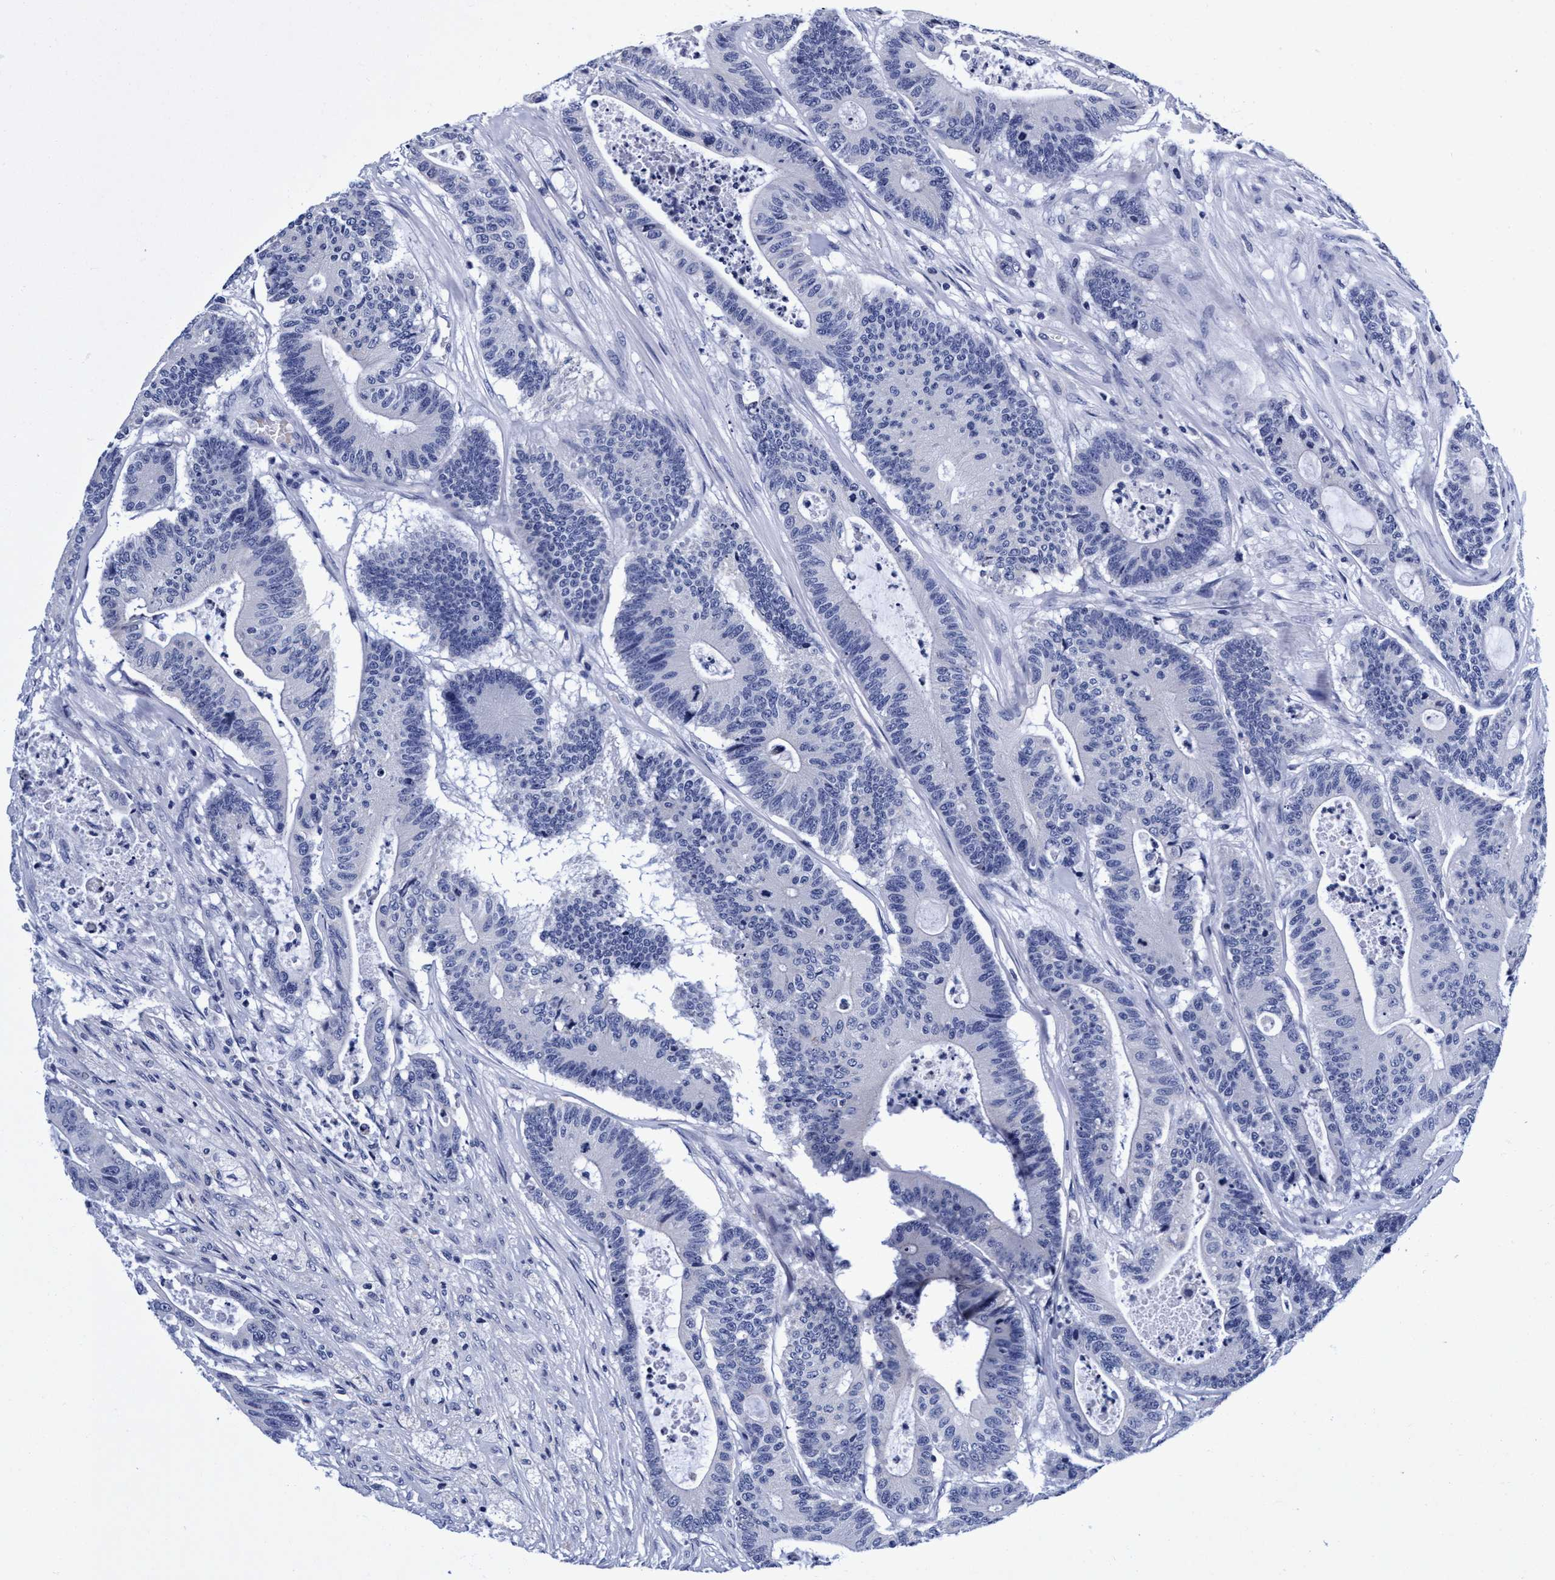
{"staining": {"intensity": "negative", "quantity": "none", "location": "none"}, "tissue": "colorectal cancer", "cell_type": "Tumor cells", "image_type": "cancer", "snomed": [{"axis": "morphology", "description": "Adenocarcinoma, NOS"}, {"axis": "topography", "description": "Colon"}], "caption": "DAB (3,3'-diaminobenzidine) immunohistochemical staining of human colorectal adenocarcinoma shows no significant positivity in tumor cells.", "gene": "PLPPR1", "patient": {"sex": "female", "age": 84}}